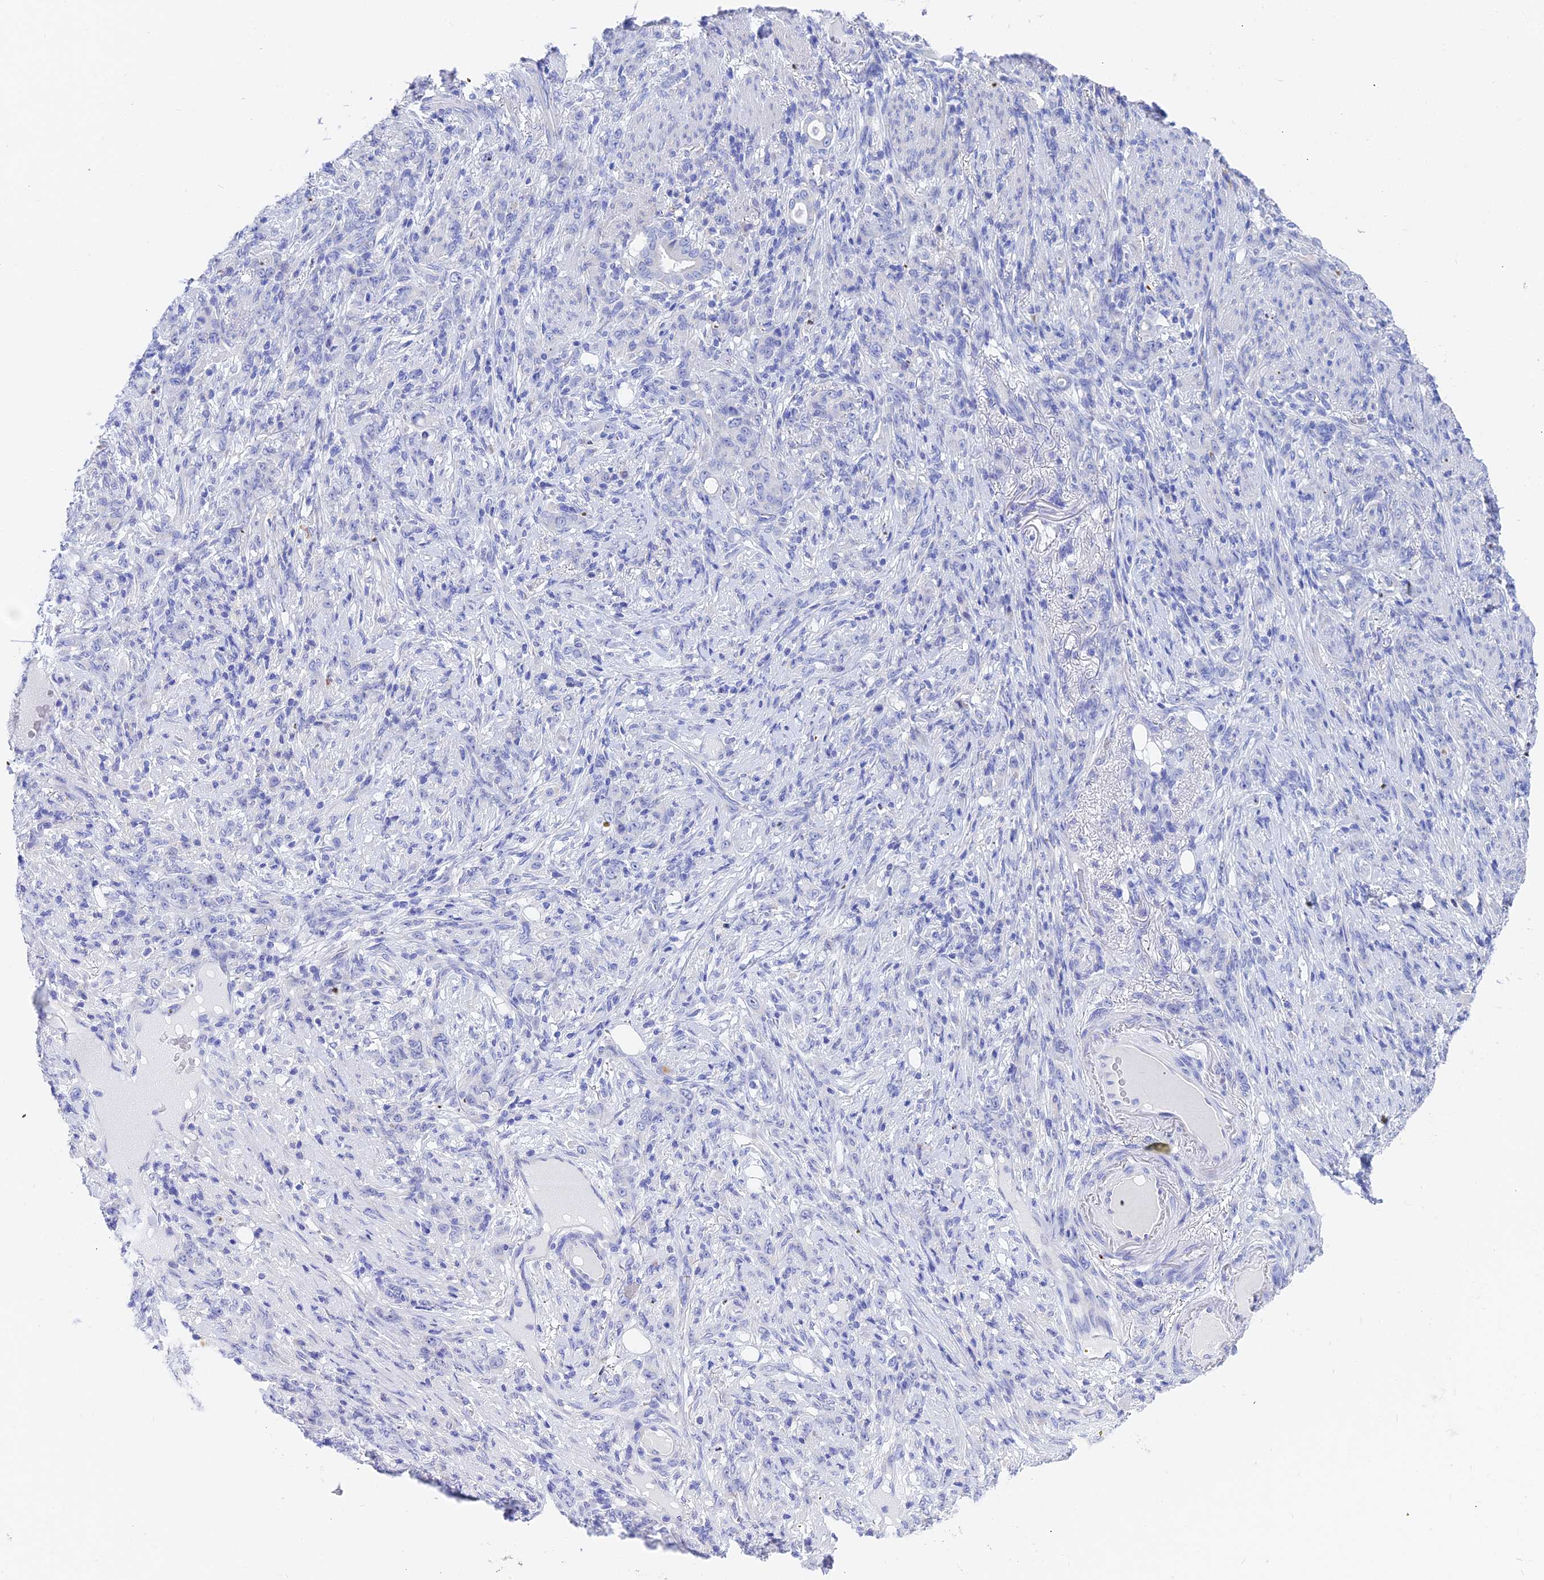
{"staining": {"intensity": "negative", "quantity": "none", "location": "none"}, "tissue": "stomach cancer", "cell_type": "Tumor cells", "image_type": "cancer", "snomed": [{"axis": "morphology", "description": "Normal tissue, NOS"}, {"axis": "morphology", "description": "Adenocarcinoma, NOS"}, {"axis": "topography", "description": "Stomach"}], "caption": "A high-resolution photomicrograph shows immunohistochemistry (IHC) staining of stomach cancer, which exhibits no significant staining in tumor cells. Nuclei are stained in blue.", "gene": "CEP41", "patient": {"sex": "female", "age": 79}}